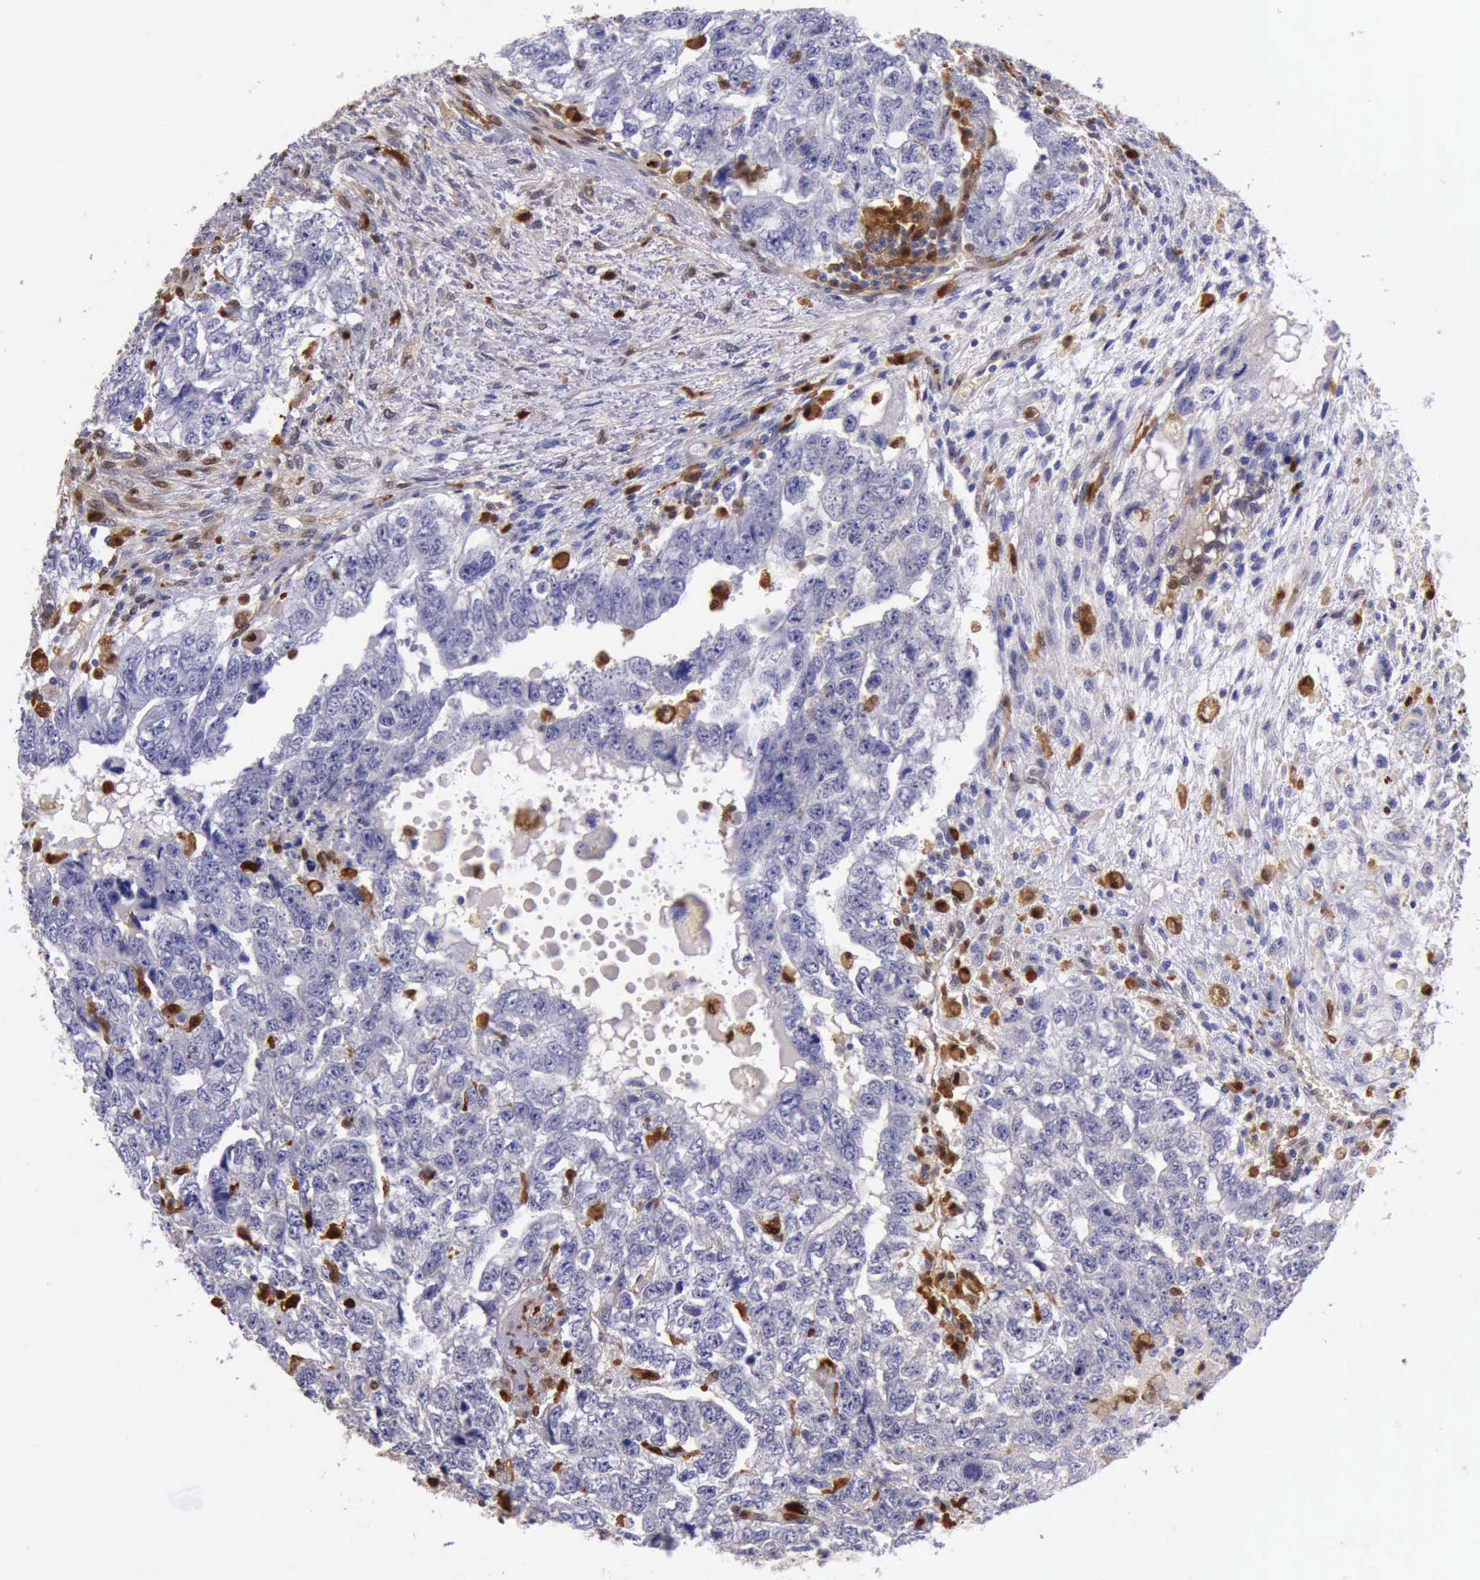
{"staining": {"intensity": "moderate", "quantity": "<25%", "location": "cytoplasmic/membranous,nuclear"}, "tissue": "testis cancer", "cell_type": "Tumor cells", "image_type": "cancer", "snomed": [{"axis": "morphology", "description": "Carcinoma, Embryonal, NOS"}, {"axis": "topography", "description": "Testis"}], "caption": "Immunohistochemical staining of human testis embryonal carcinoma reveals low levels of moderate cytoplasmic/membranous and nuclear positivity in approximately <25% of tumor cells. Nuclei are stained in blue.", "gene": "TYMP", "patient": {"sex": "male", "age": 36}}